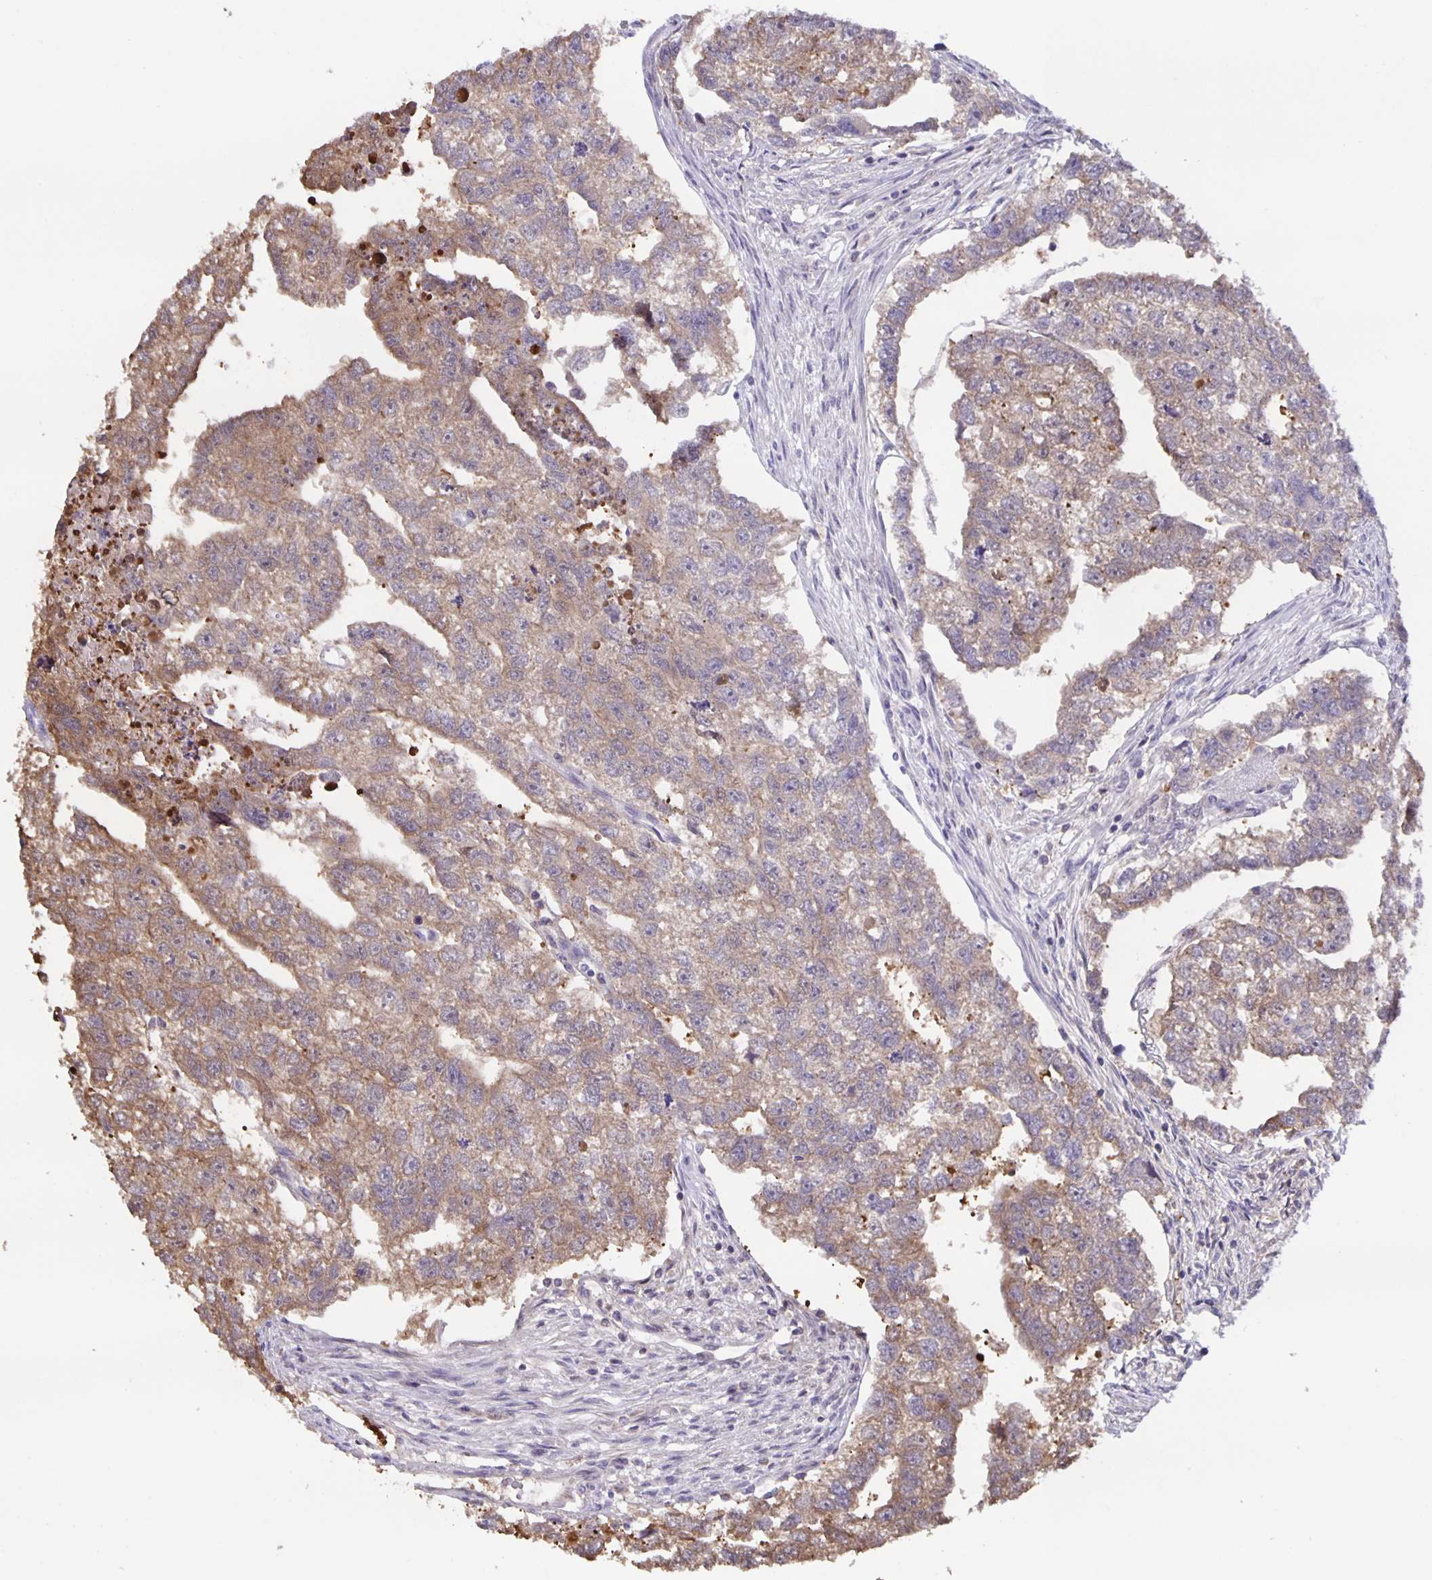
{"staining": {"intensity": "weak", "quantity": ">75%", "location": "cytoplasmic/membranous"}, "tissue": "testis cancer", "cell_type": "Tumor cells", "image_type": "cancer", "snomed": [{"axis": "morphology", "description": "Carcinoma, Embryonal, NOS"}, {"axis": "morphology", "description": "Teratoma, malignant, NOS"}, {"axis": "topography", "description": "Testis"}], "caption": "This histopathology image exhibits immunohistochemistry staining of embryonal carcinoma (testis), with low weak cytoplasmic/membranous staining in approximately >75% of tumor cells.", "gene": "MARCHF6", "patient": {"sex": "male", "age": 44}}